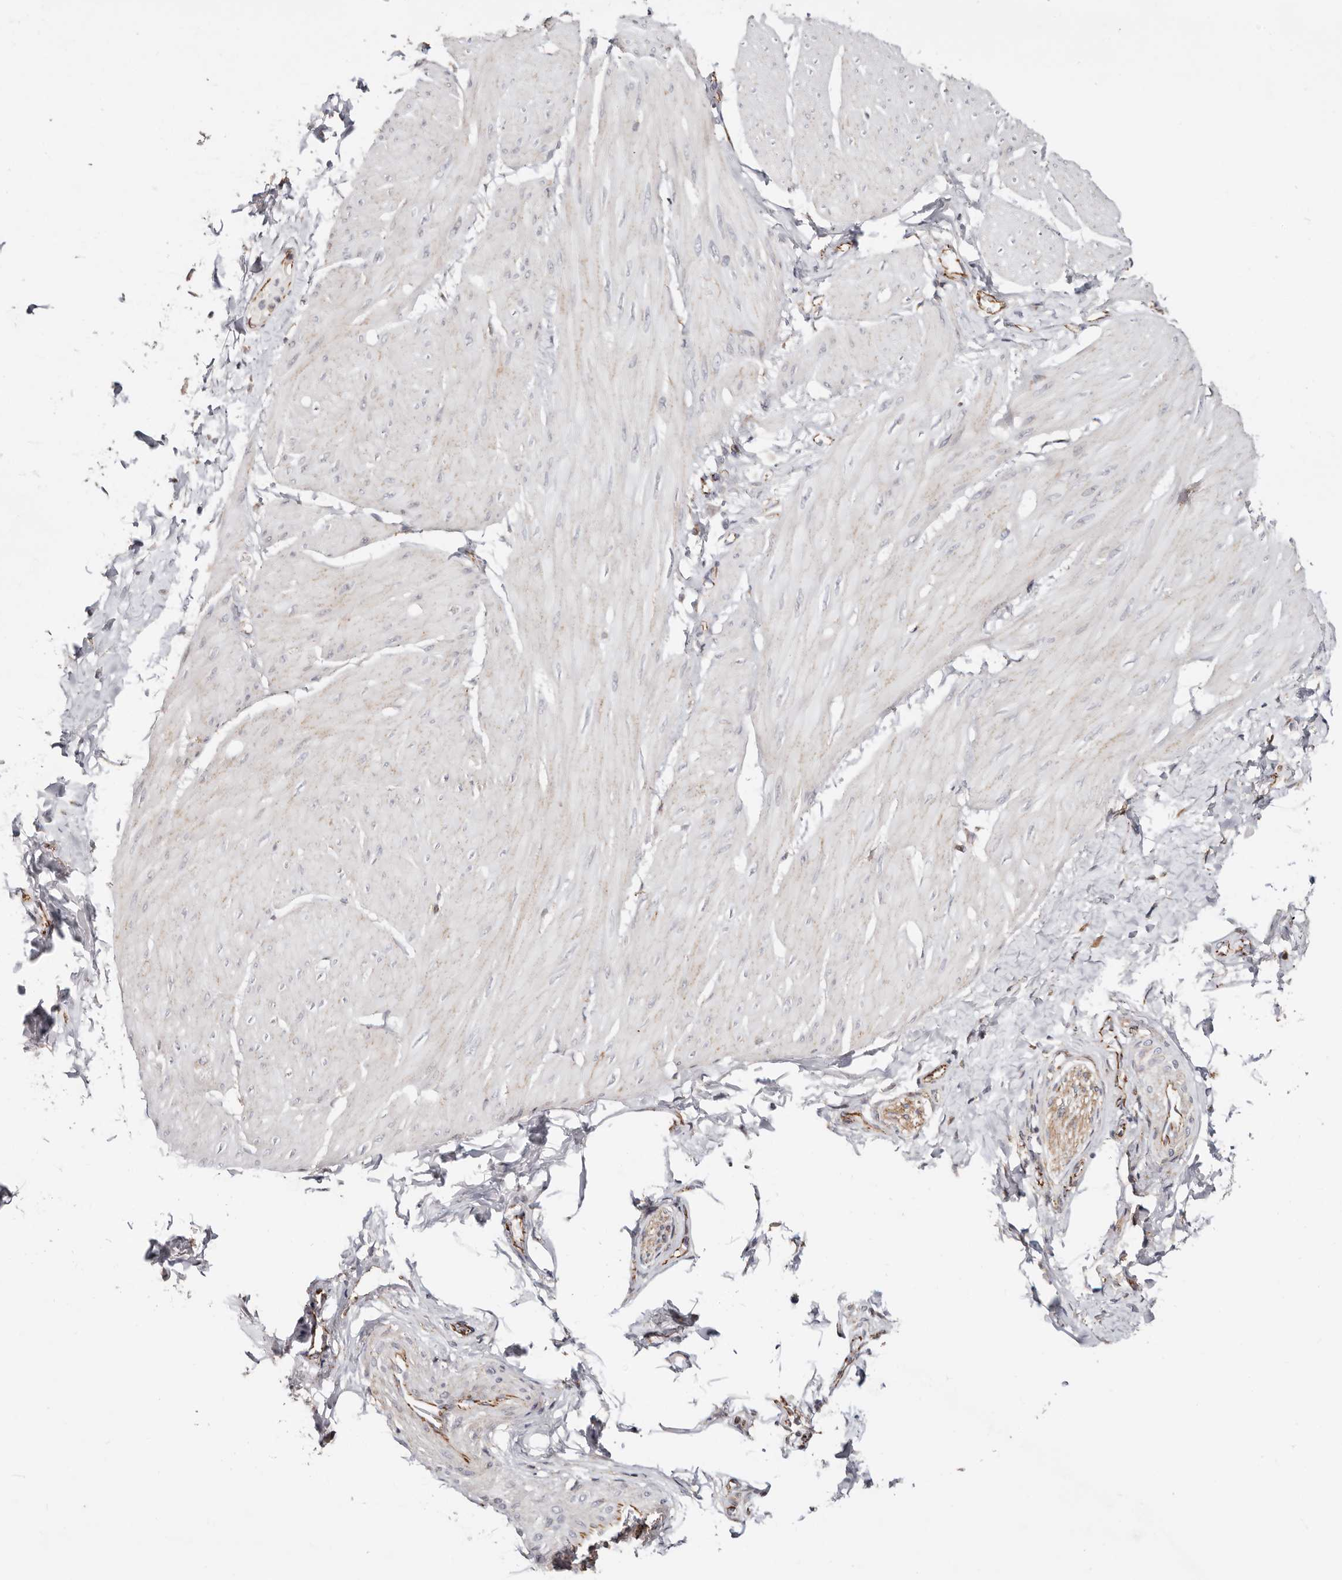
{"staining": {"intensity": "negative", "quantity": "none", "location": "none"}, "tissue": "smooth muscle", "cell_type": "Smooth muscle cells", "image_type": "normal", "snomed": [{"axis": "morphology", "description": "Urothelial carcinoma, High grade"}, {"axis": "topography", "description": "Urinary bladder"}], "caption": "Smooth muscle was stained to show a protein in brown. There is no significant positivity in smooth muscle cells. (DAB (3,3'-diaminobenzidine) immunohistochemistry, high magnification).", "gene": "CTNNB1", "patient": {"sex": "male", "age": 46}}